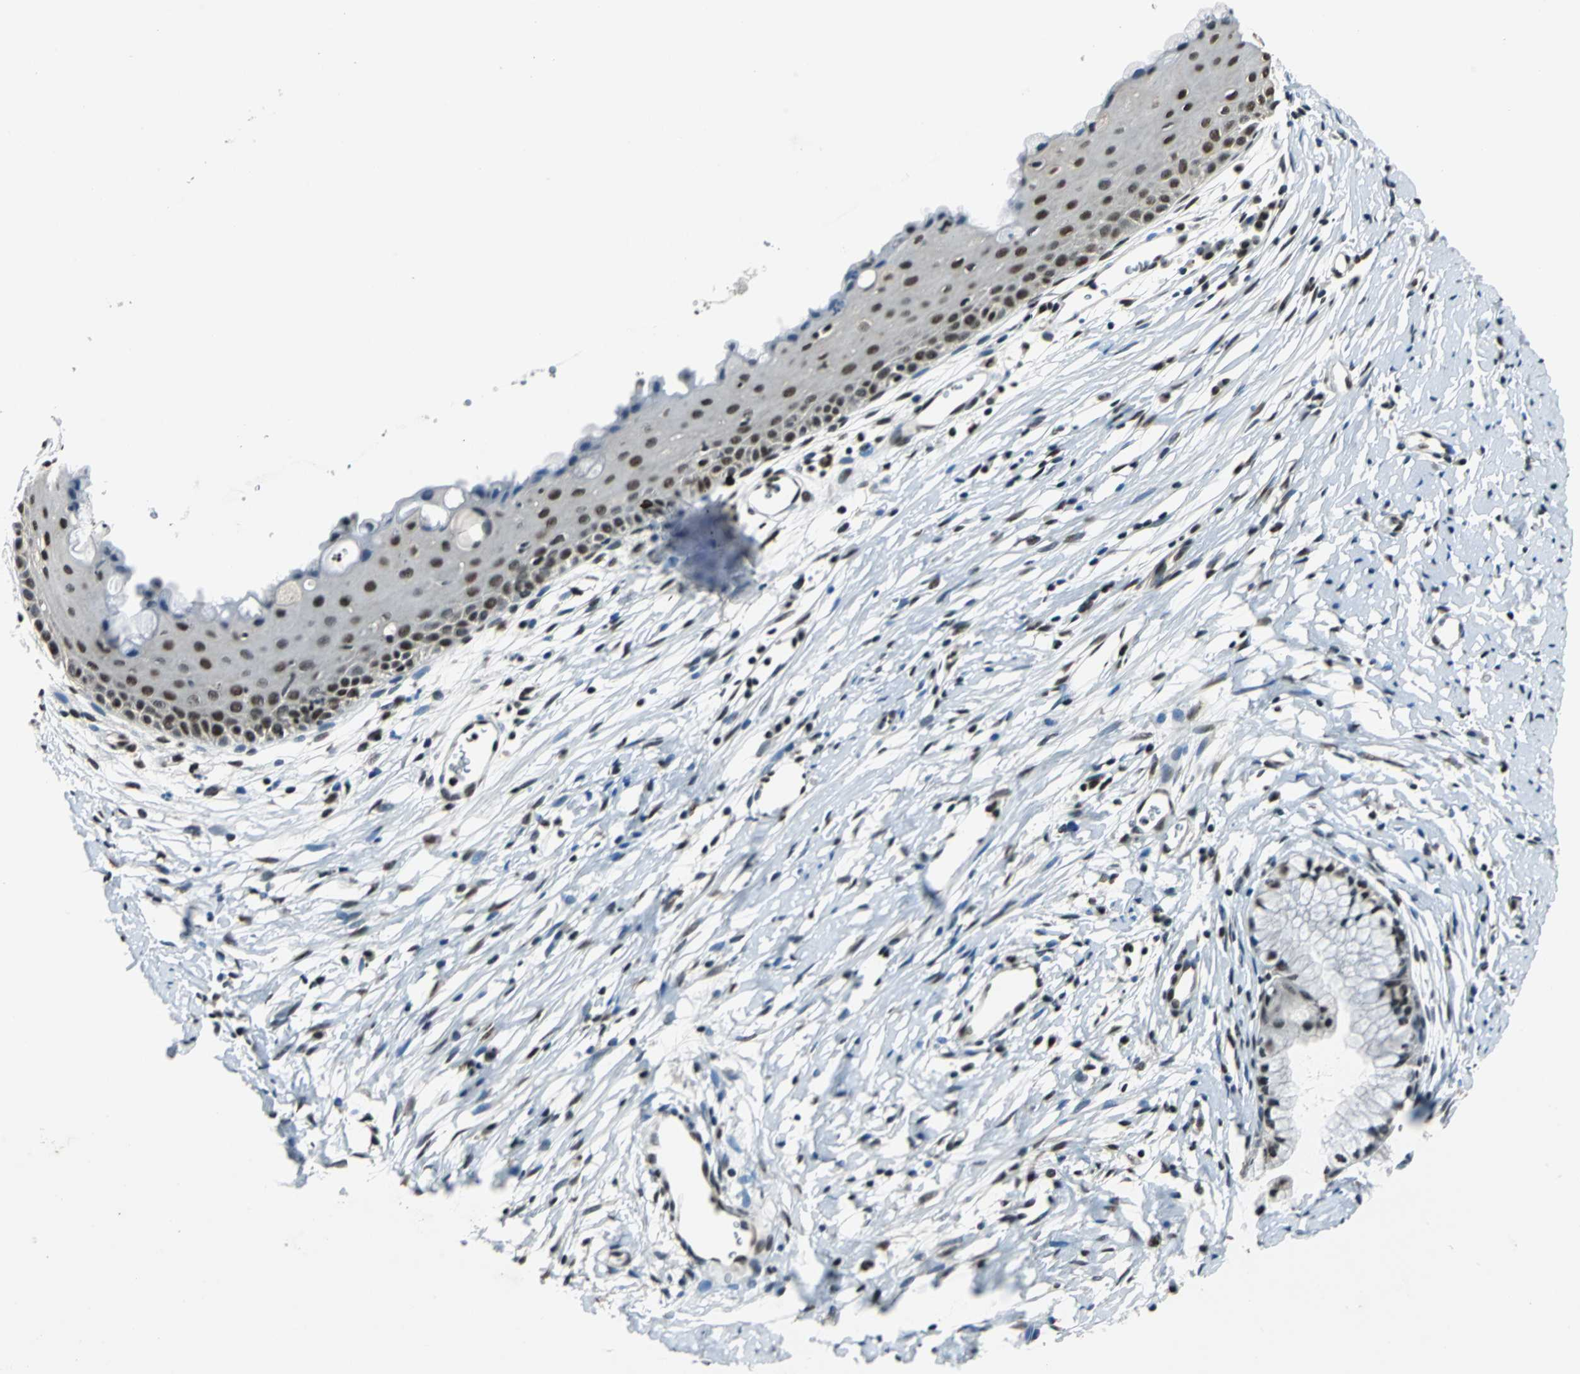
{"staining": {"intensity": "strong", "quantity": ">75%", "location": "nuclear"}, "tissue": "cervix", "cell_type": "Glandular cells", "image_type": "normal", "snomed": [{"axis": "morphology", "description": "Normal tissue, NOS"}, {"axis": "topography", "description": "Cervix"}], "caption": "Glandular cells show high levels of strong nuclear positivity in approximately >75% of cells in unremarkable human cervix. (Stains: DAB (3,3'-diaminobenzidine) in brown, nuclei in blue, Microscopy: brightfield microscopy at high magnification).", "gene": "RBM14", "patient": {"sex": "female", "age": 39}}